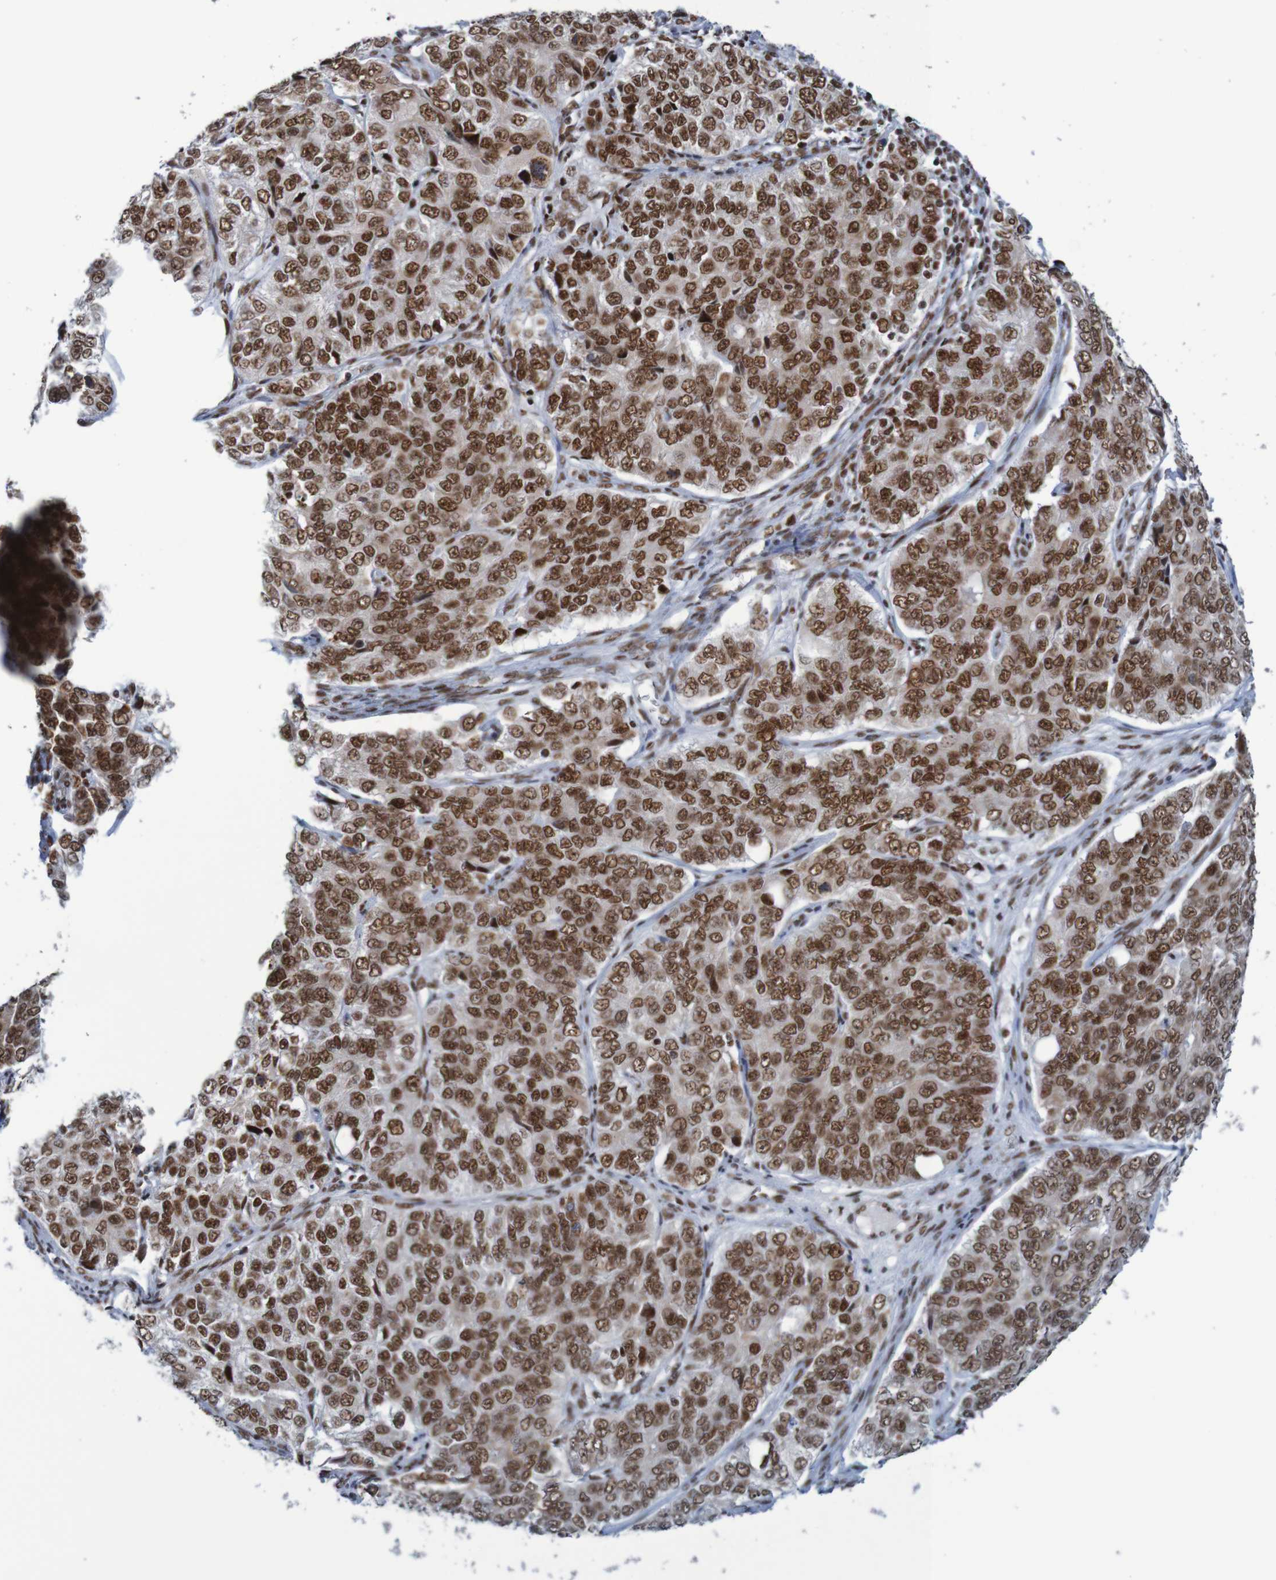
{"staining": {"intensity": "strong", "quantity": ">75%", "location": "nuclear"}, "tissue": "ovarian cancer", "cell_type": "Tumor cells", "image_type": "cancer", "snomed": [{"axis": "morphology", "description": "Carcinoma, endometroid"}, {"axis": "topography", "description": "Ovary"}], "caption": "Ovarian endometroid carcinoma tissue reveals strong nuclear staining in about >75% of tumor cells, visualized by immunohistochemistry.", "gene": "THRAP3", "patient": {"sex": "female", "age": 51}}